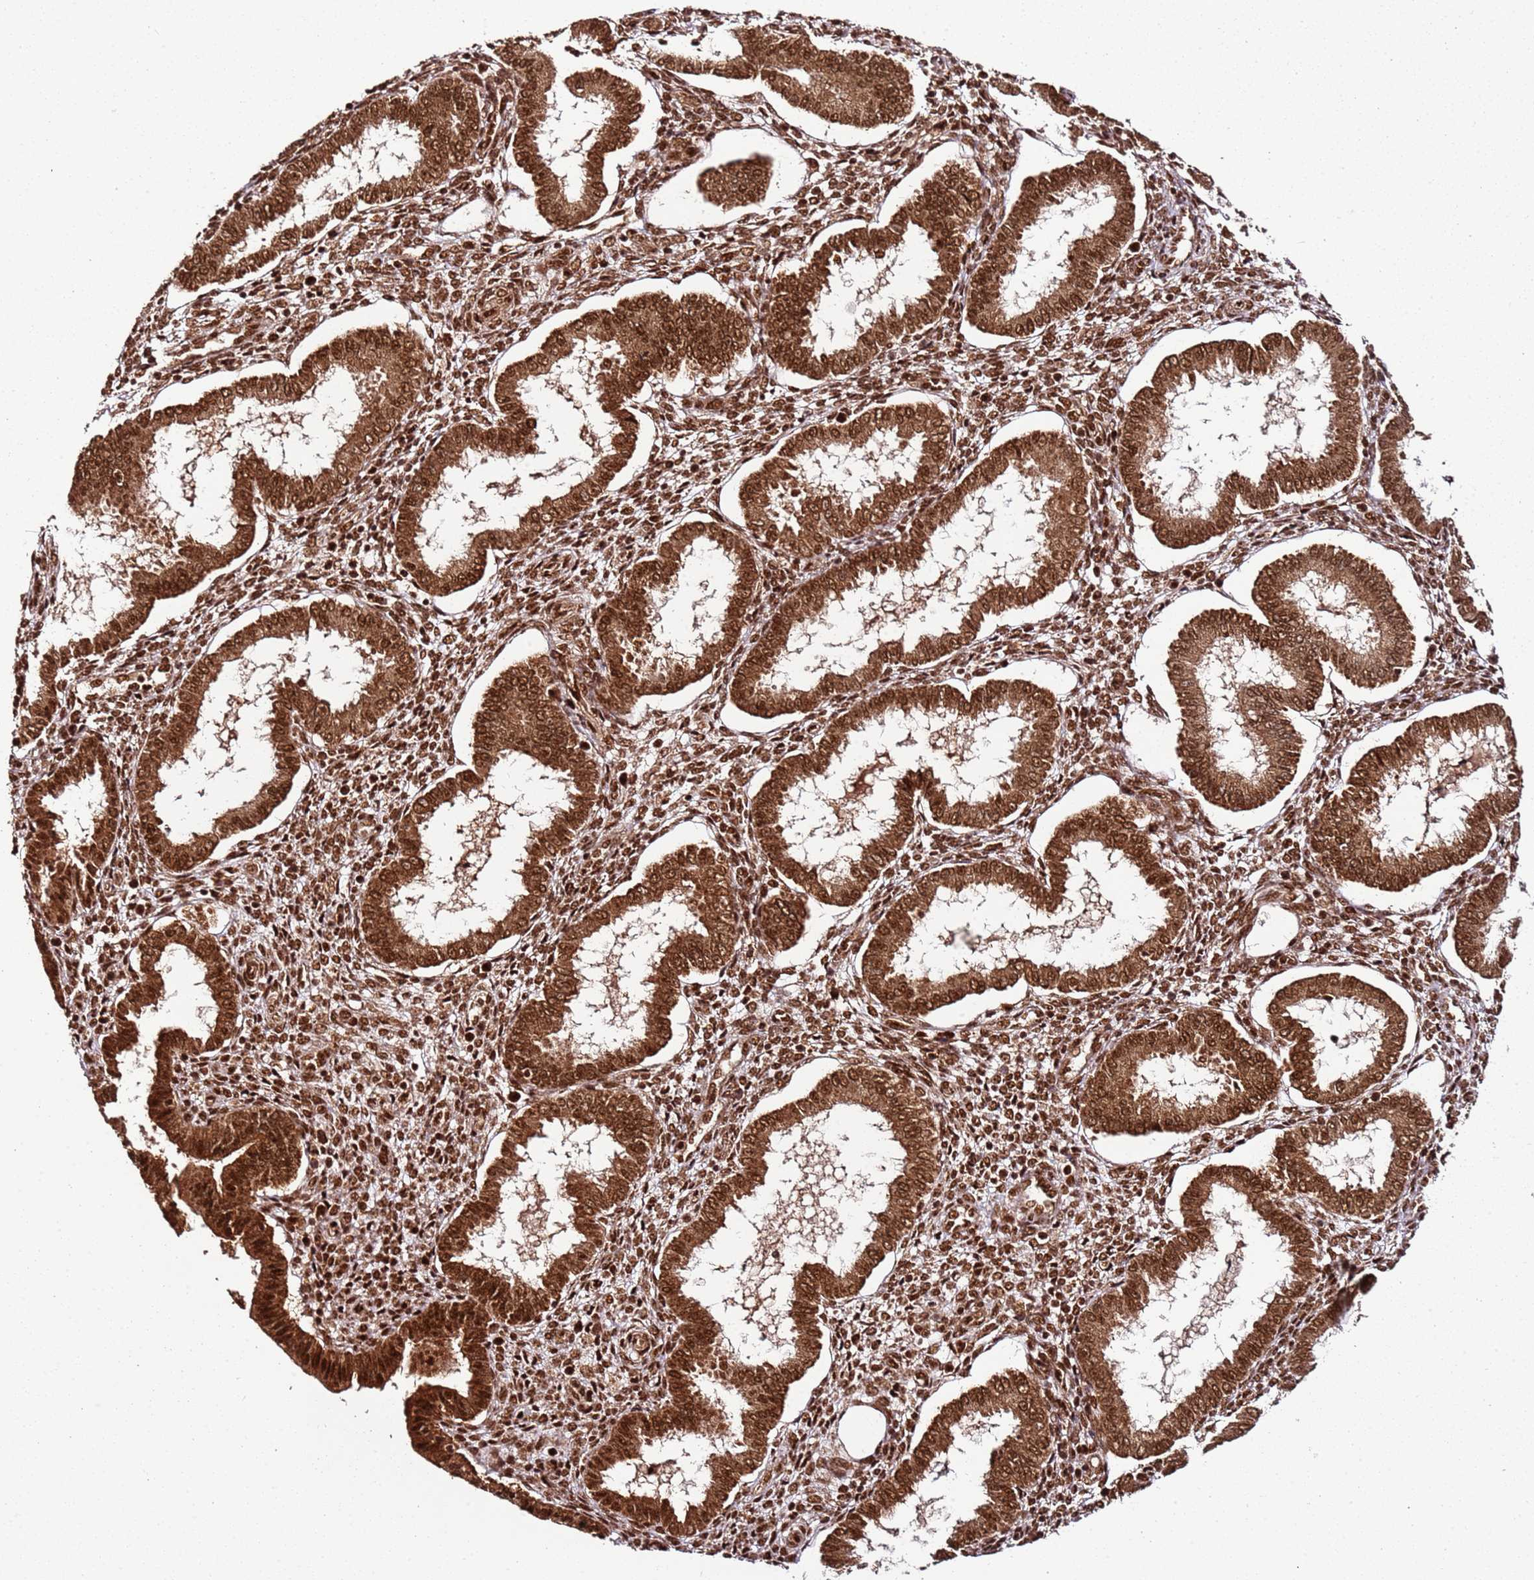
{"staining": {"intensity": "strong", "quantity": ">75%", "location": "nuclear"}, "tissue": "endometrium", "cell_type": "Cells in endometrial stroma", "image_type": "normal", "snomed": [{"axis": "morphology", "description": "Normal tissue, NOS"}, {"axis": "topography", "description": "Endometrium"}], "caption": "This histopathology image displays IHC staining of normal endometrium, with high strong nuclear positivity in about >75% of cells in endometrial stroma.", "gene": "XRN2", "patient": {"sex": "female", "age": 24}}